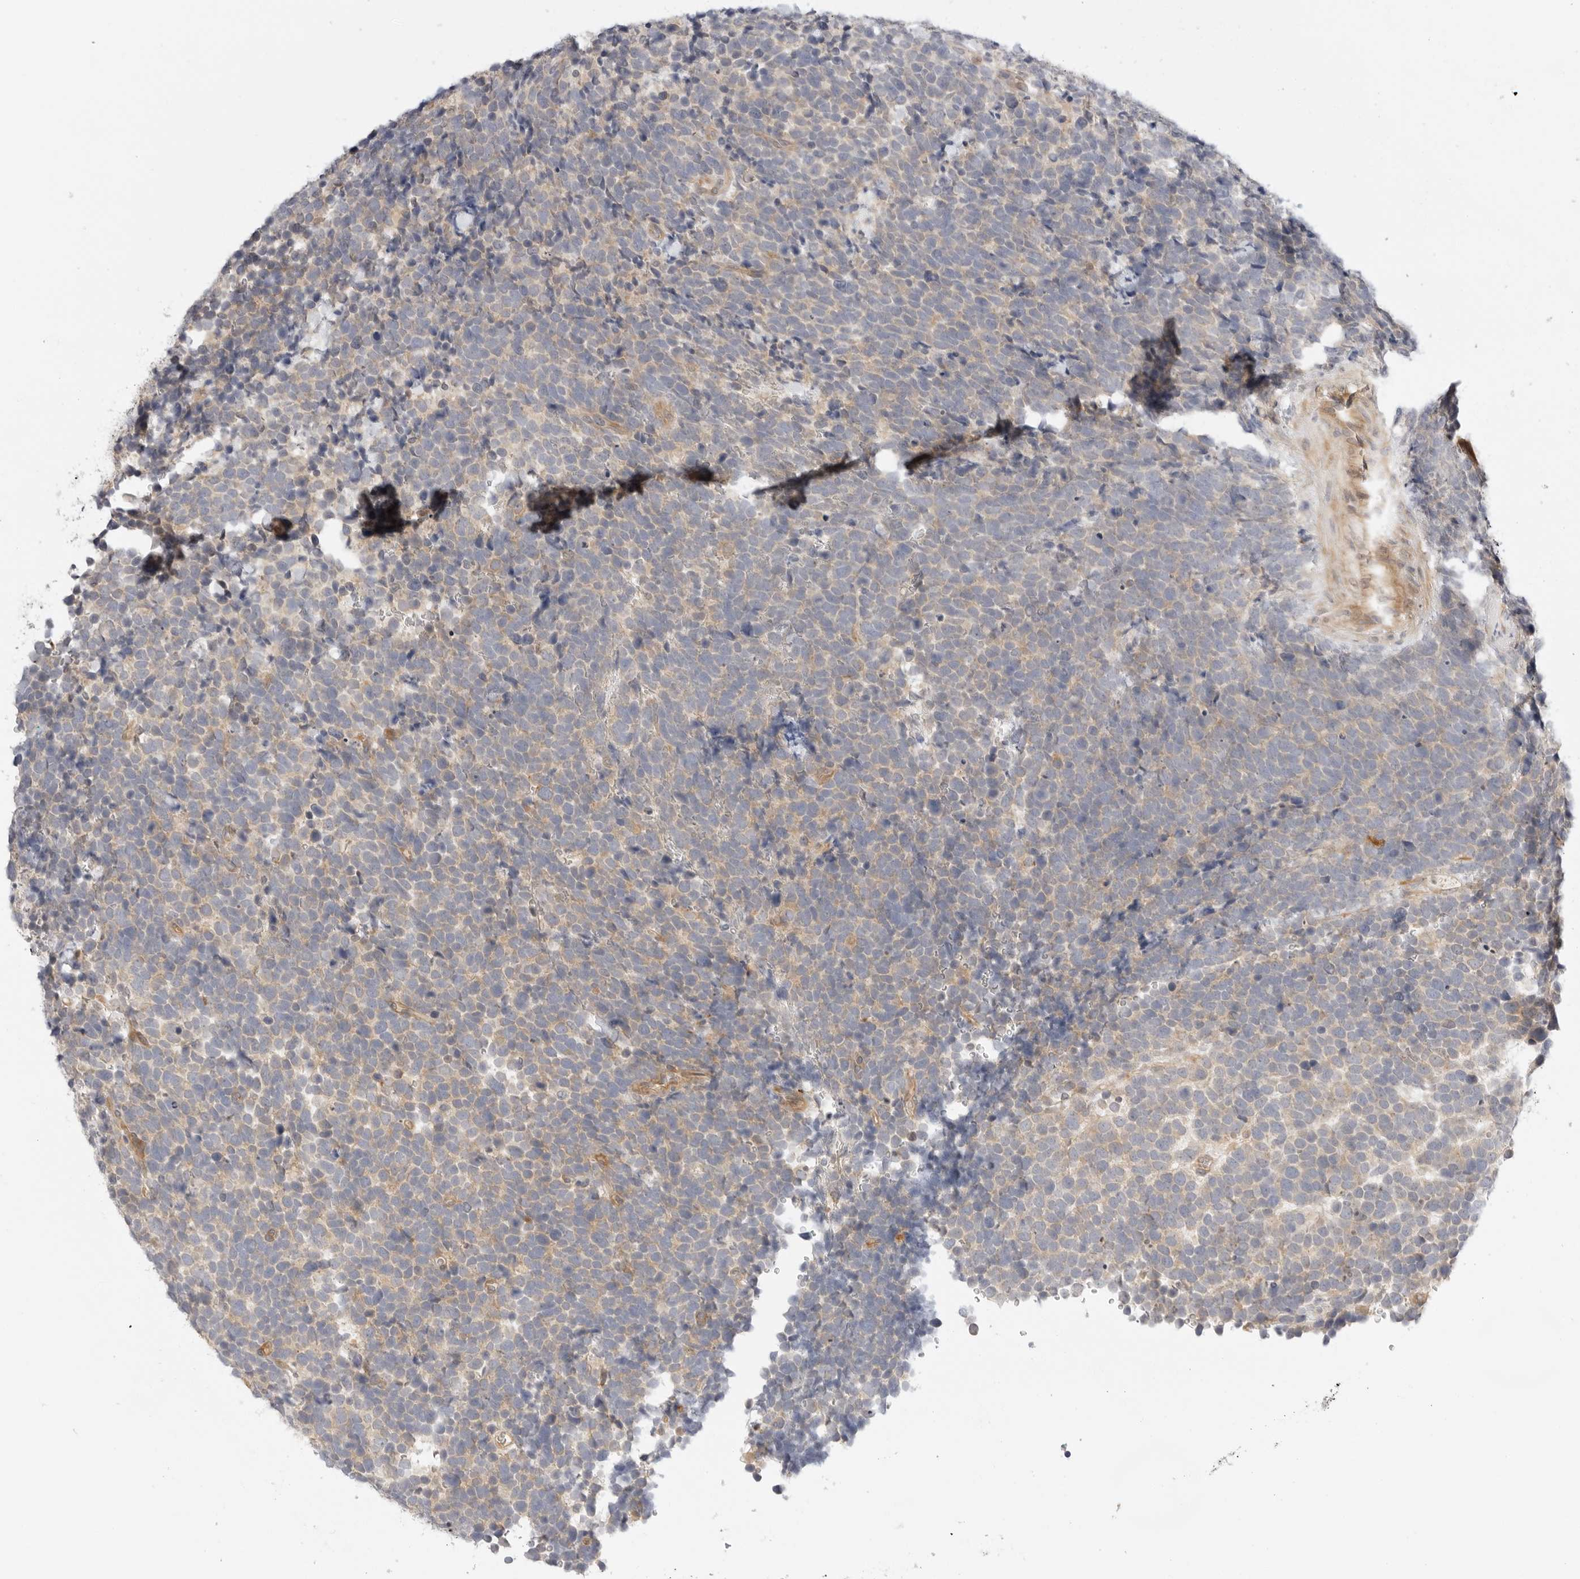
{"staining": {"intensity": "weak", "quantity": "25%-75%", "location": "cytoplasmic/membranous"}, "tissue": "urothelial cancer", "cell_type": "Tumor cells", "image_type": "cancer", "snomed": [{"axis": "morphology", "description": "Urothelial carcinoma, High grade"}, {"axis": "topography", "description": "Urinary bladder"}], "caption": "Immunohistochemical staining of human high-grade urothelial carcinoma demonstrates weak cytoplasmic/membranous protein expression in approximately 25%-75% of tumor cells. (Brightfield microscopy of DAB IHC at high magnification).", "gene": "OSCP1", "patient": {"sex": "female", "age": 82}}